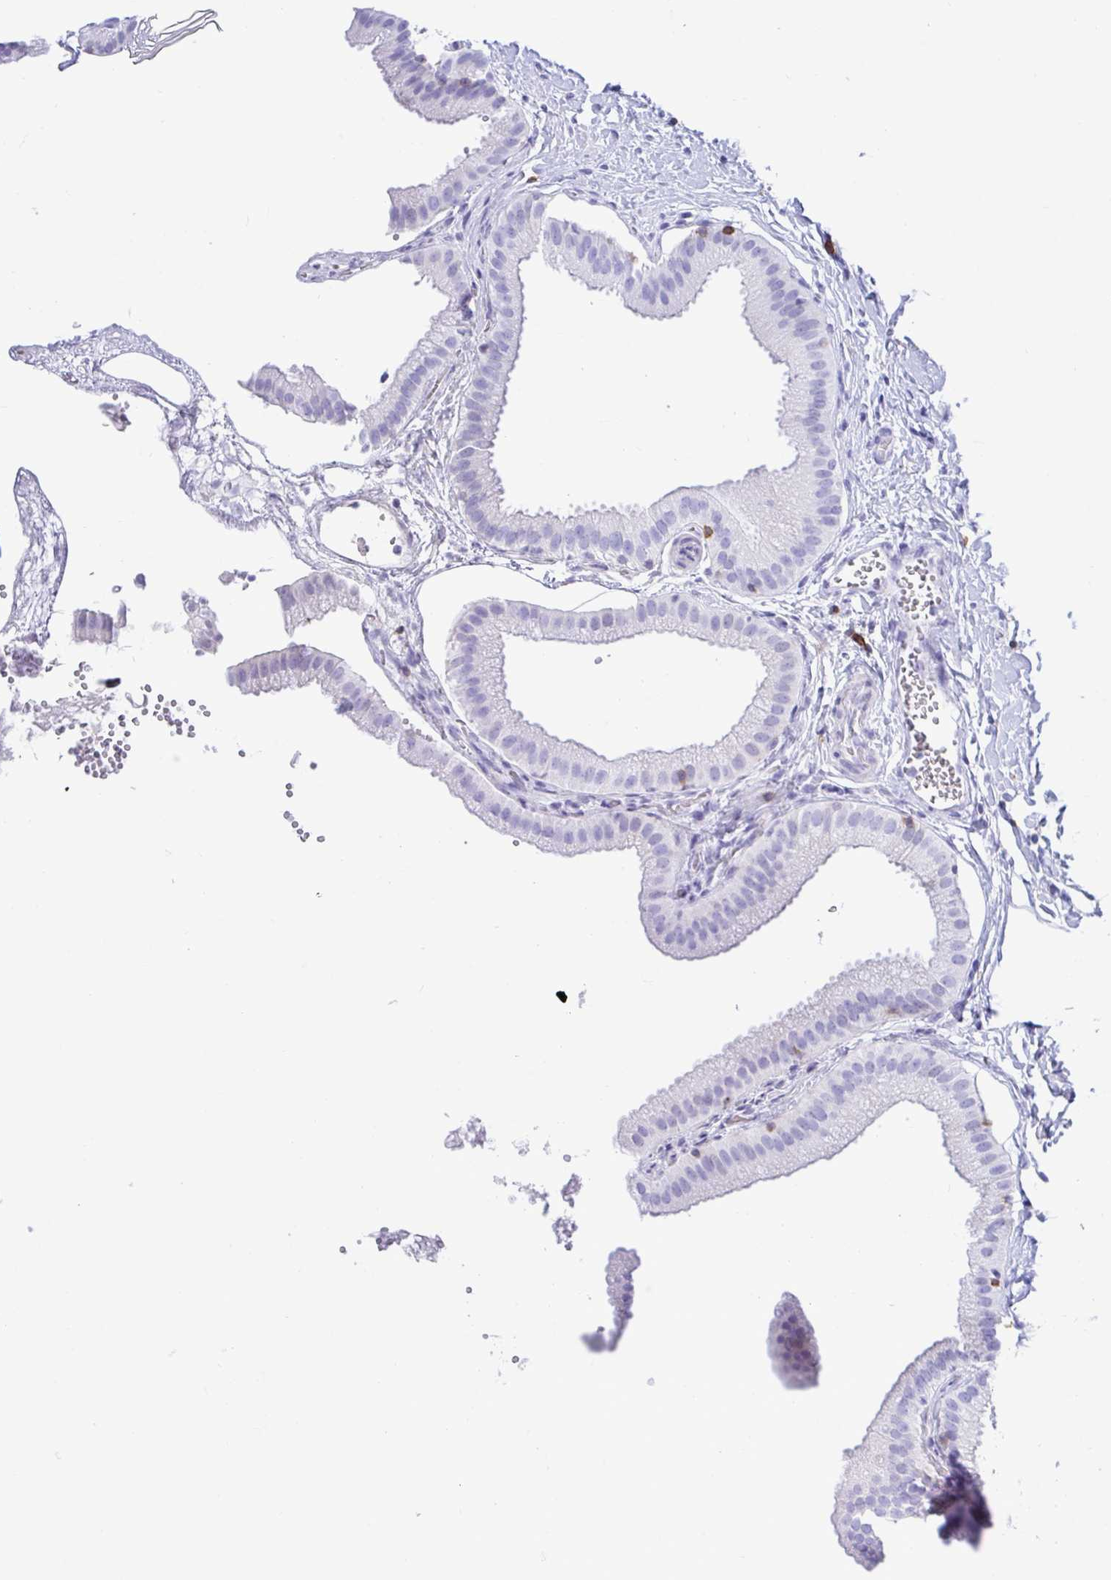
{"staining": {"intensity": "negative", "quantity": "none", "location": "none"}, "tissue": "gallbladder", "cell_type": "Glandular cells", "image_type": "normal", "snomed": [{"axis": "morphology", "description": "Normal tissue, NOS"}, {"axis": "topography", "description": "Gallbladder"}], "caption": "Gallbladder stained for a protein using immunohistochemistry reveals no staining glandular cells.", "gene": "CD5", "patient": {"sex": "female", "age": 63}}